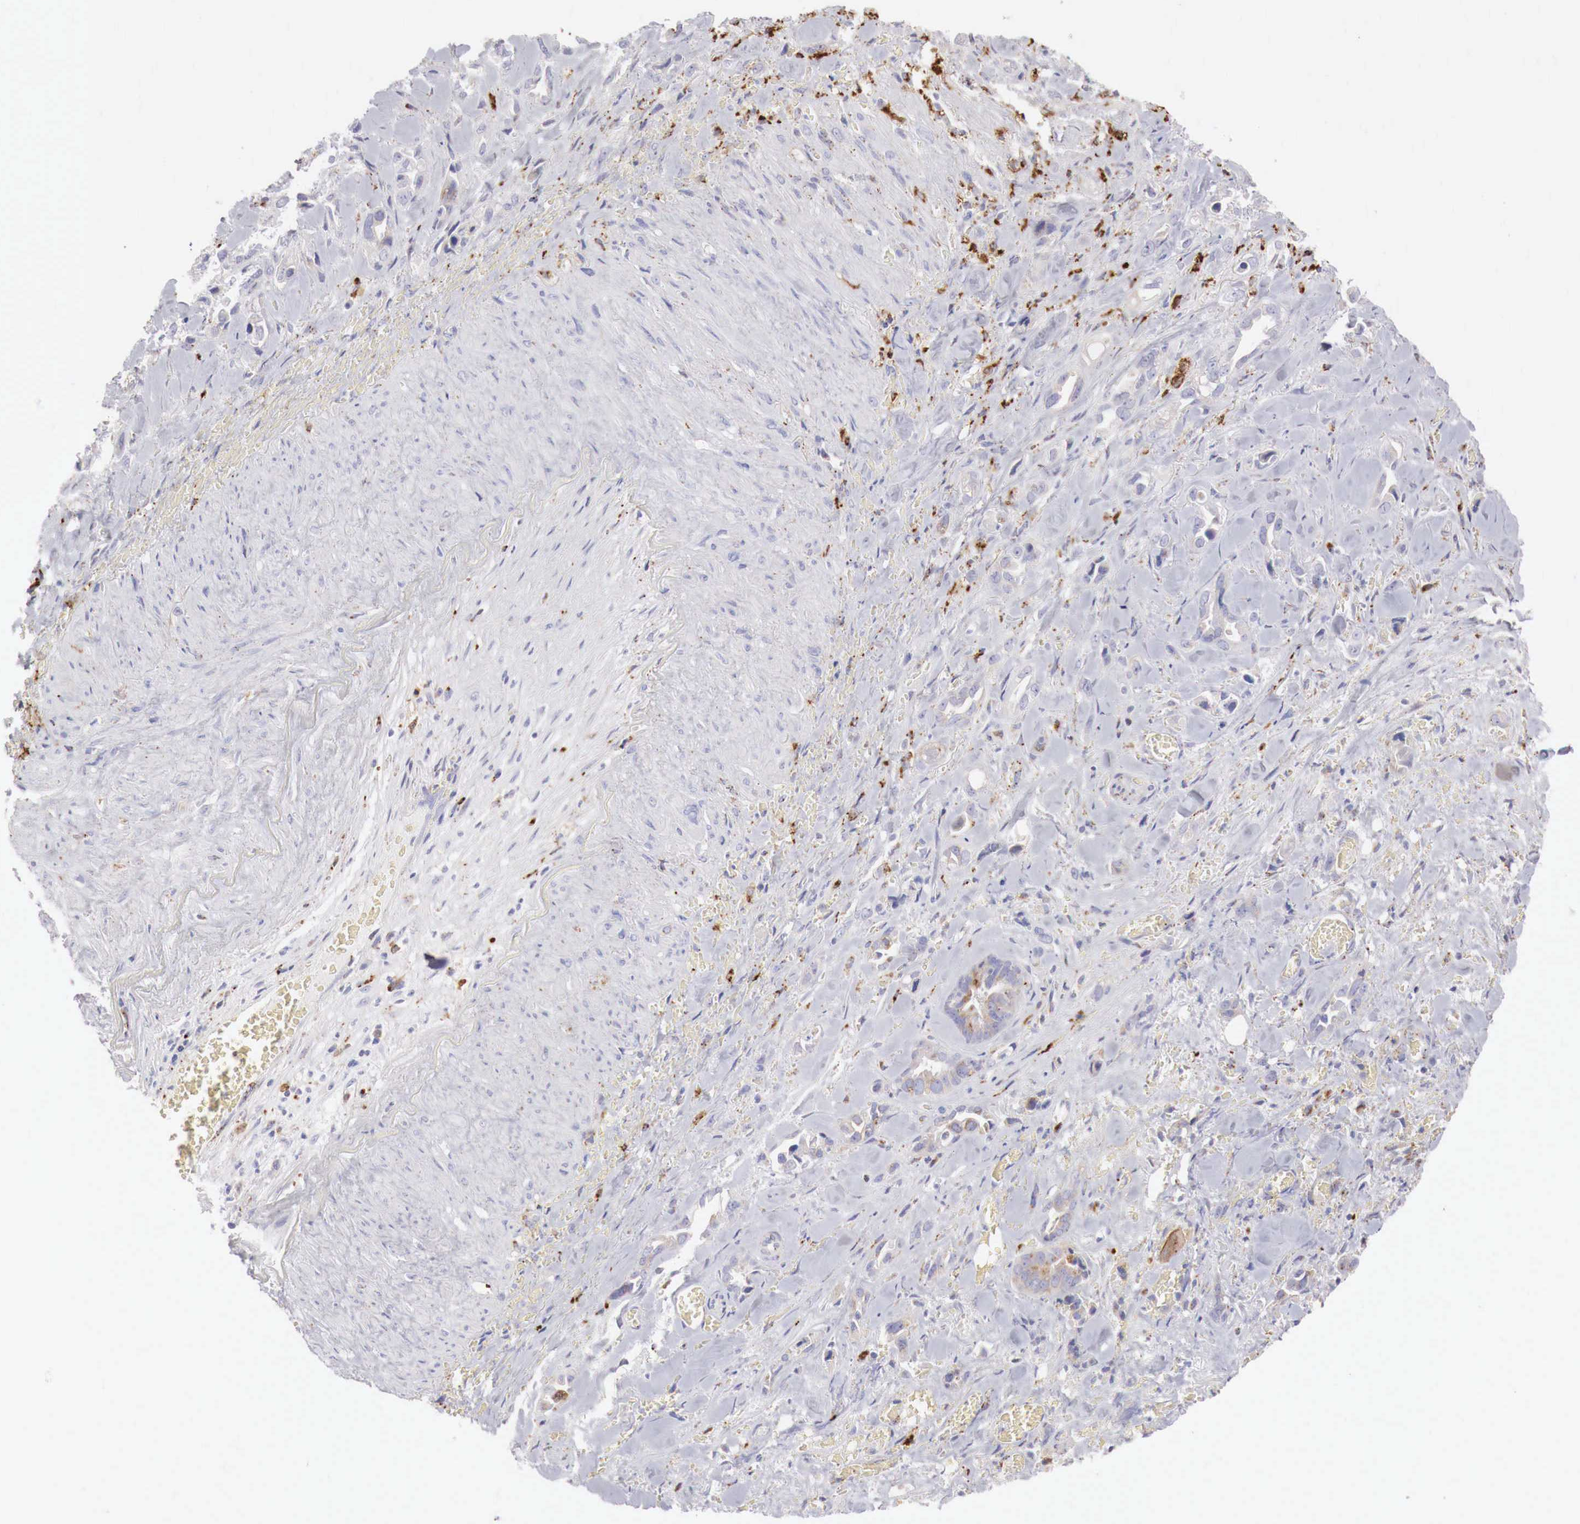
{"staining": {"intensity": "weak", "quantity": "25%-75%", "location": "cytoplasmic/membranous"}, "tissue": "pancreatic cancer", "cell_type": "Tumor cells", "image_type": "cancer", "snomed": [{"axis": "morphology", "description": "Adenocarcinoma, NOS"}, {"axis": "topography", "description": "Pancreas"}], "caption": "Human pancreatic cancer stained with a protein marker demonstrates weak staining in tumor cells.", "gene": "GLA", "patient": {"sex": "male", "age": 69}}